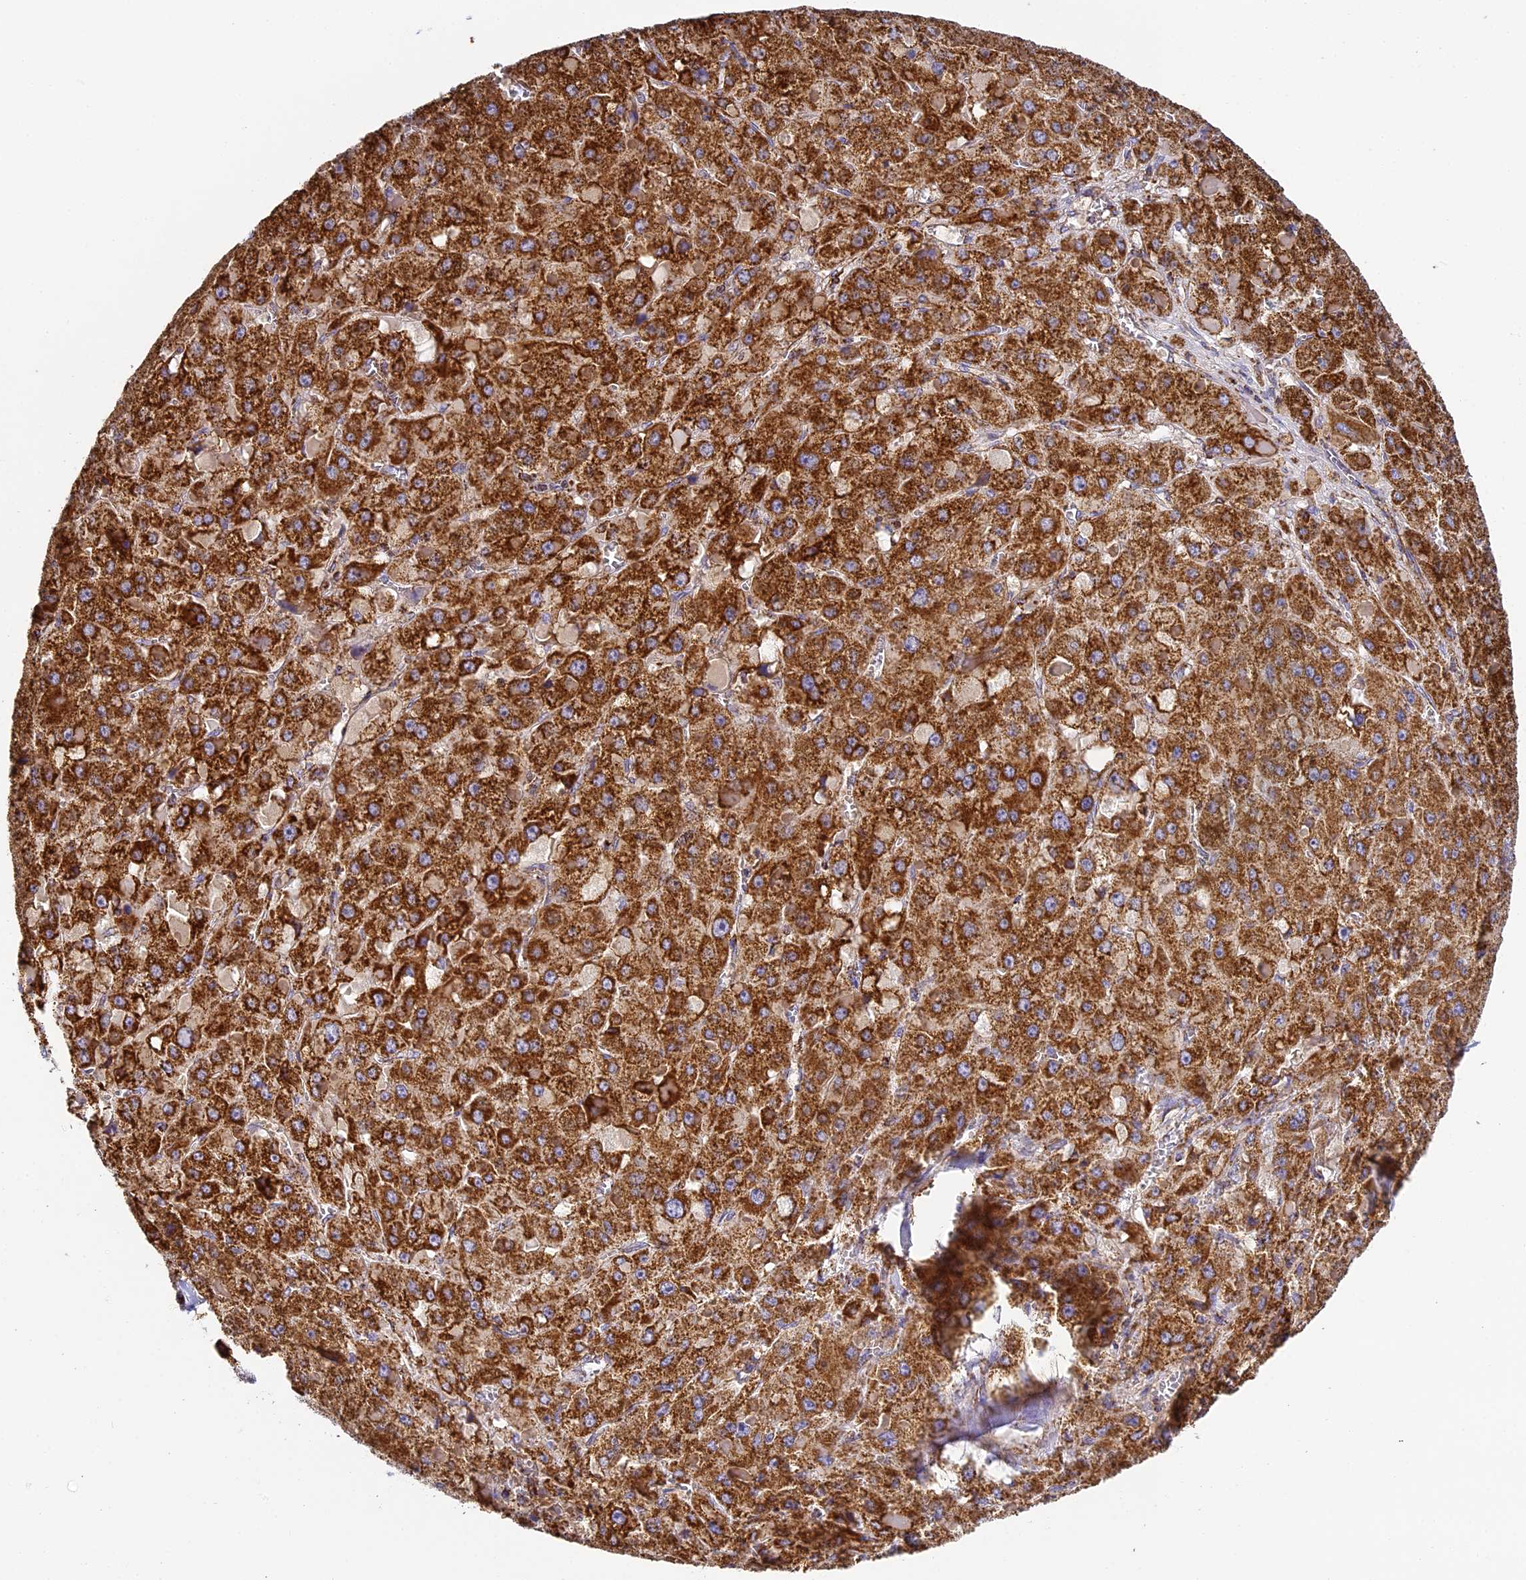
{"staining": {"intensity": "strong", "quantity": ">75%", "location": "cytoplasmic/membranous"}, "tissue": "liver cancer", "cell_type": "Tumor cells", "image_type": "cancer", "snomed": [{"axis": "morphology", "description": "Carcinoma, Hepatocellular, NOS"}, {"axis": "topography", "description": "Liver"}], "caption": "Protein staining of hepatocellular carcinoma (liver) tissue shows strong cytoplasmic/membranous staining in about >75% of tumor cells. (DAB IHC, brown staining for protein, blue staining for nuclei).", "gene": "STK17A", "patient": {"sex": "female", "age": 73}}